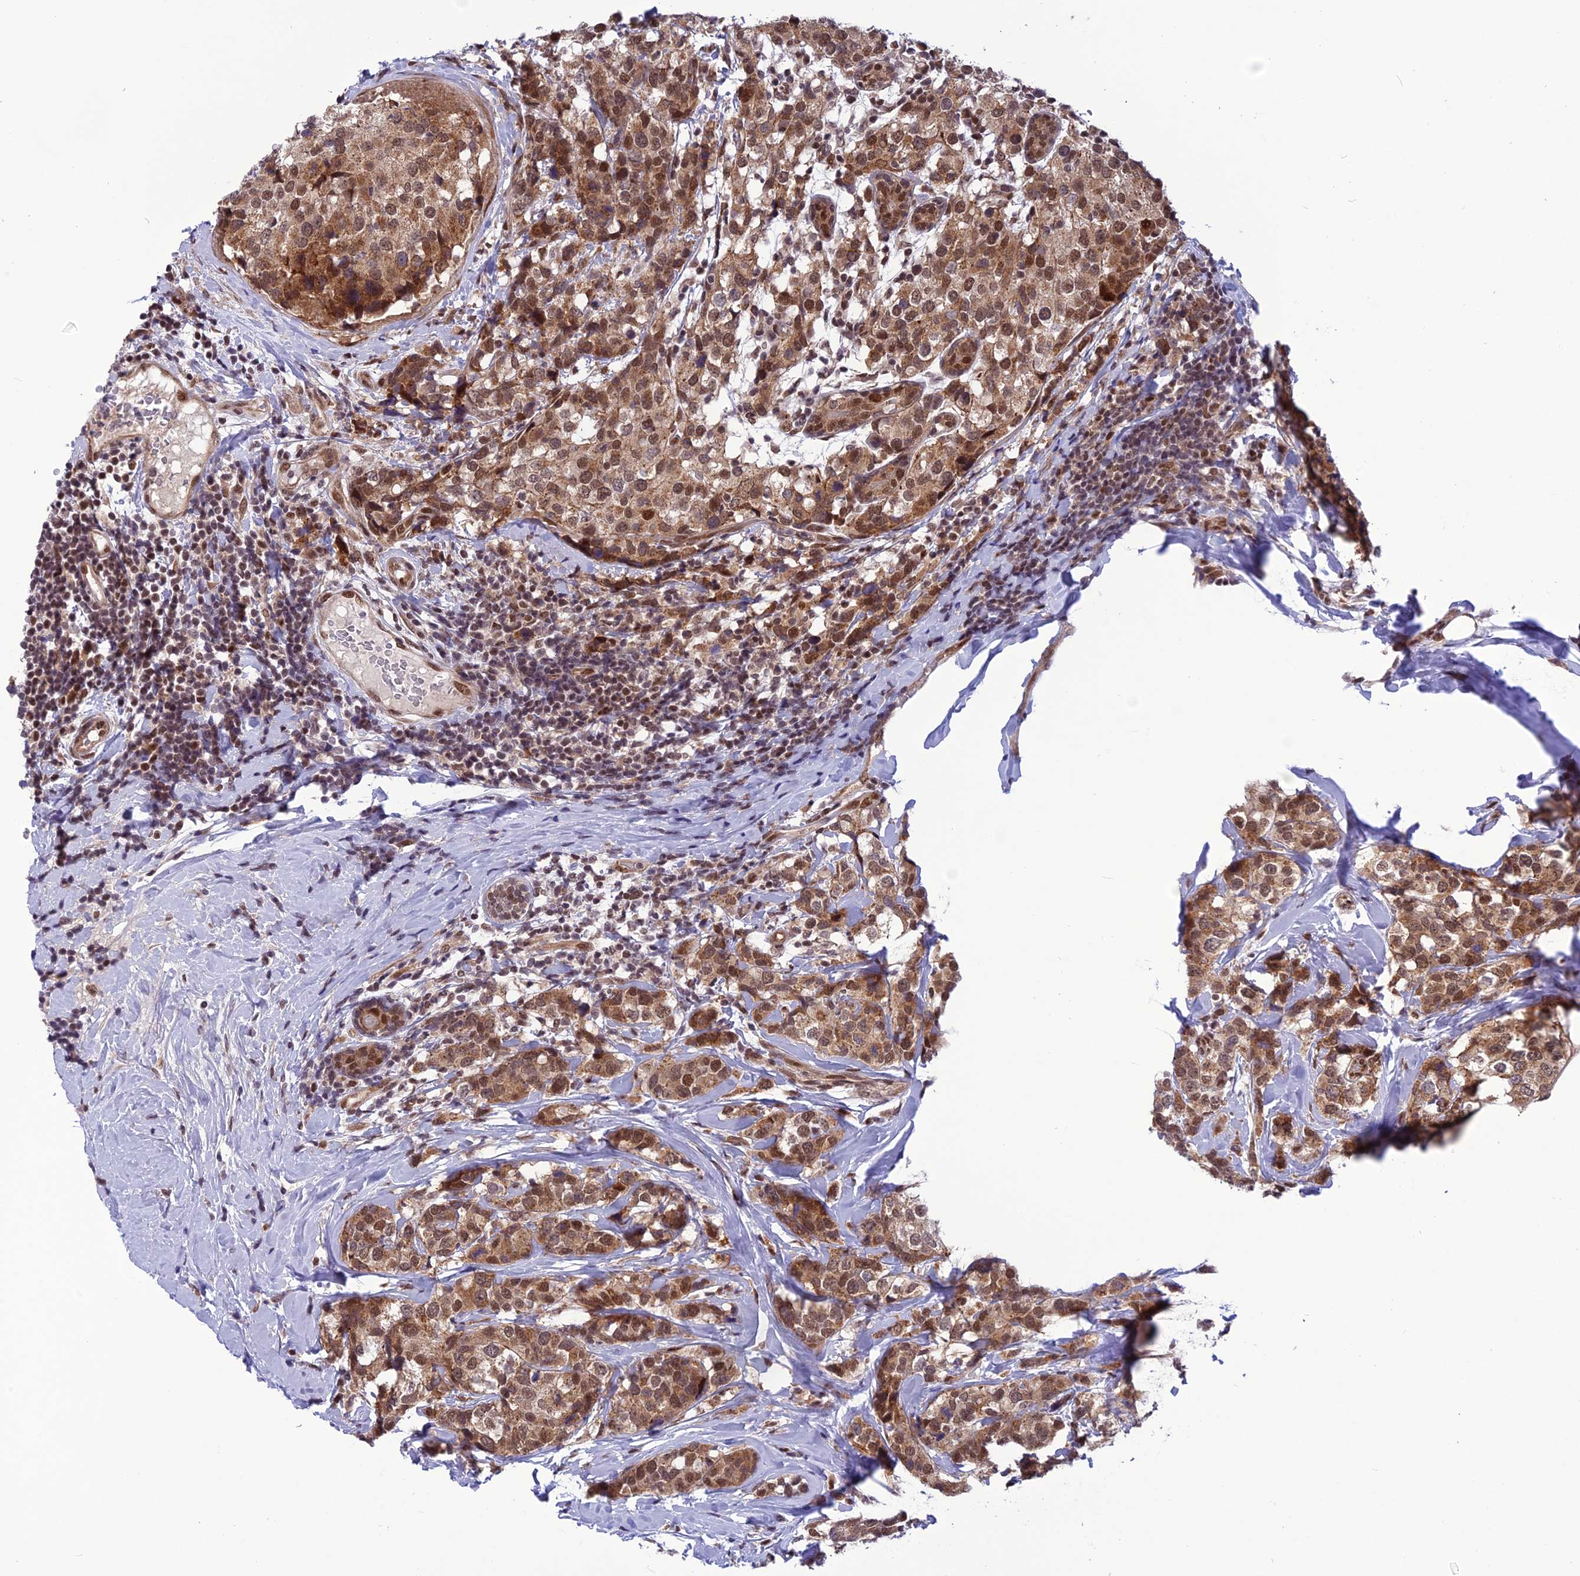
{"staining": {"intensity": "moderate", "quantity": ">75%", "location": "cytoplasmic/membranous,nuclear"}, "tissue": "breast cancer", "cell_type": "Tumor cells", "image_type": "cancer", "snomed": [{"axis": "morphology", "description": "Lobular carcinoma"}, {"axis": "topography", "description": "Breast"}], "caption": "Brown immunohistochemical staining in breast cancer (lobular carcinoma) exhibits moderate cytoplasmic/membranous and nuclear positivity in about >75% of tumor cells. (DAB IHC with brightfield microscopy, high magnification).", "gene": "RTRAF", "patient": {"sex": "female", "age": 59}}